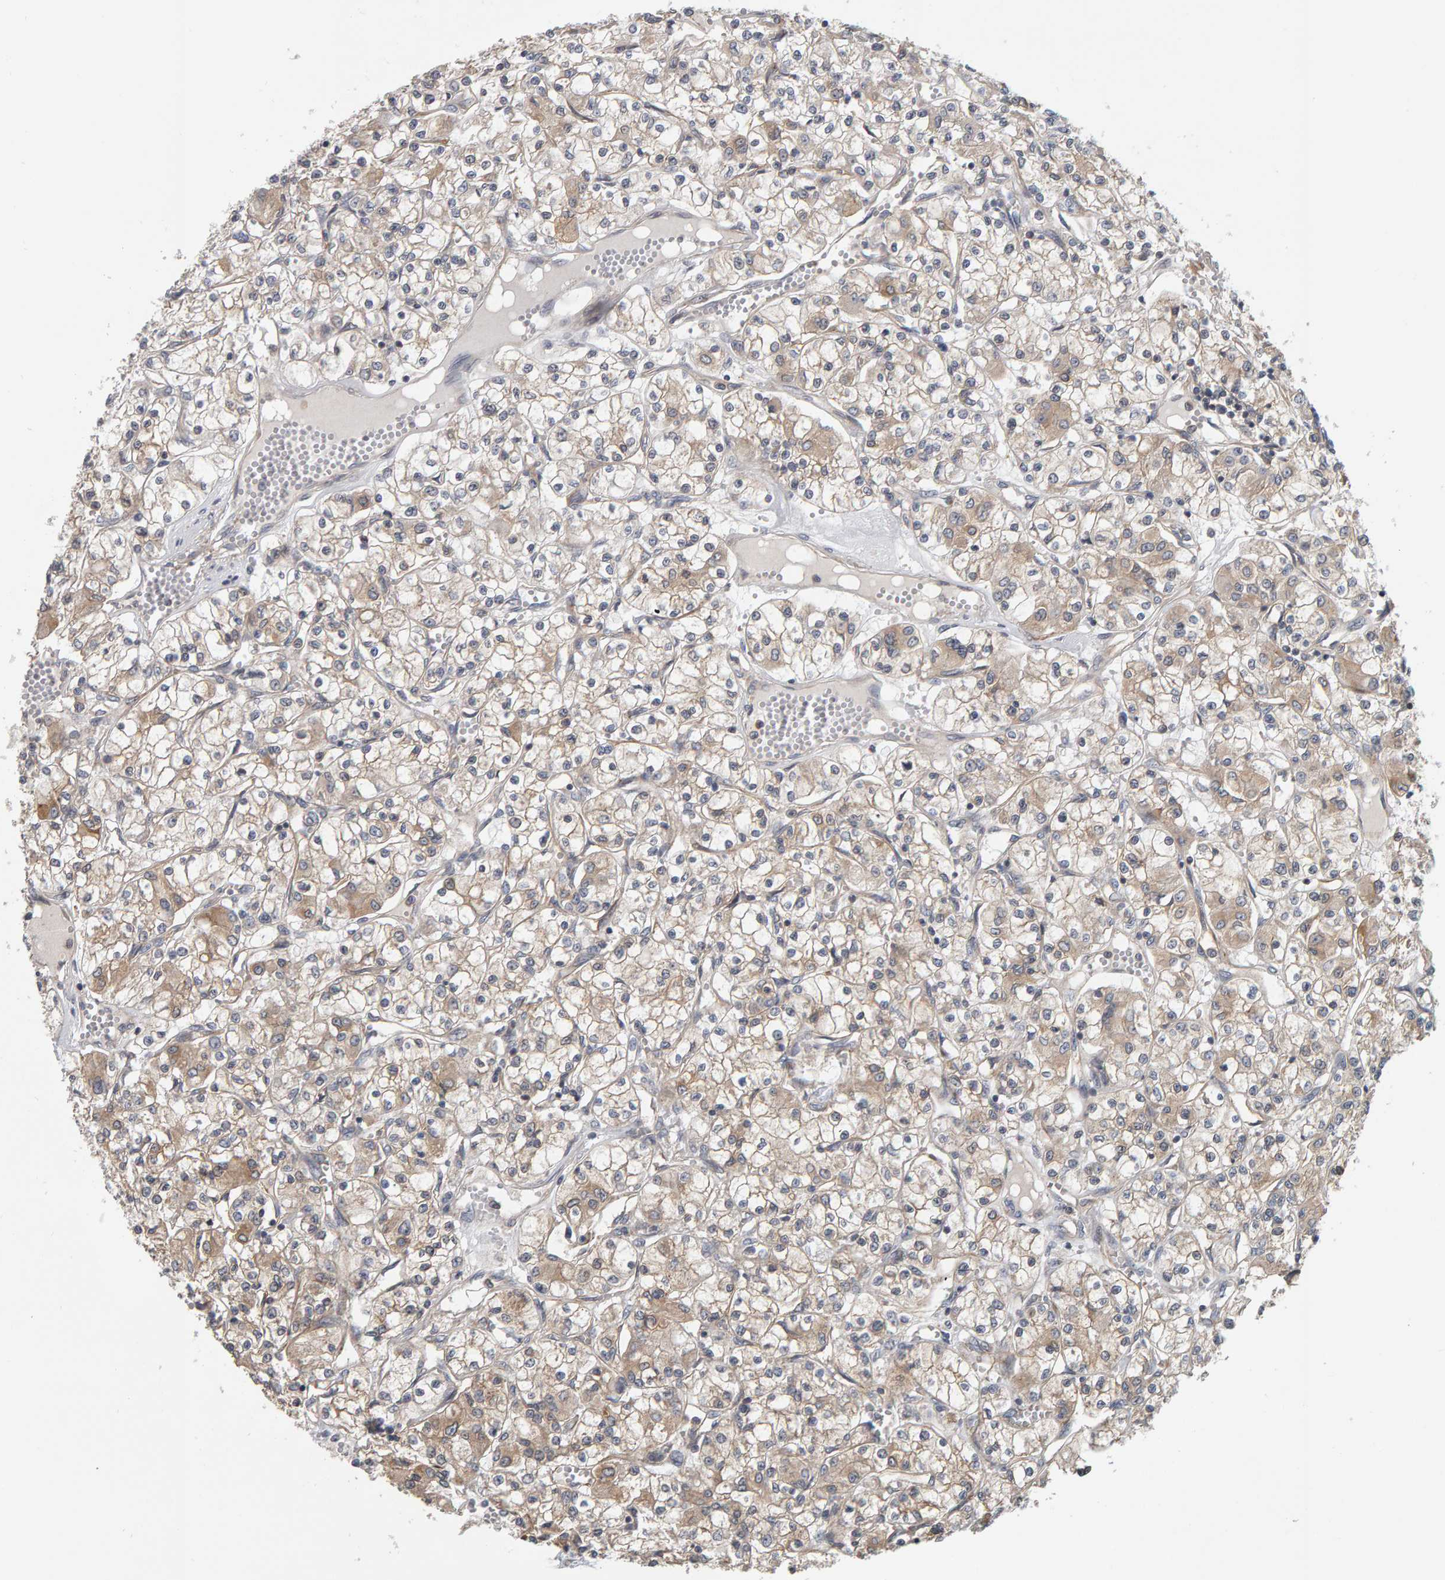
{"staining": {"intensity": "weak", "quantity": ">75%", "location": "cytoplasmic/membranous"}, "tissue": "renal cancer", "cell_type": "Tumor cells", "image_type": "cancer", "snomed": [{"axis": "morphology", "description": "Adenocarcinoma, NOS"}, {"axis": "topography", "description": "Kidney"}], "caption": "IHC of human renal cancer demonstrates low levels of weak cytoplasmic/membranous staining in approximately >75% of tumor cells.", "gene": "C9orf72", "patient": {"sex": "female", "age": 59}}